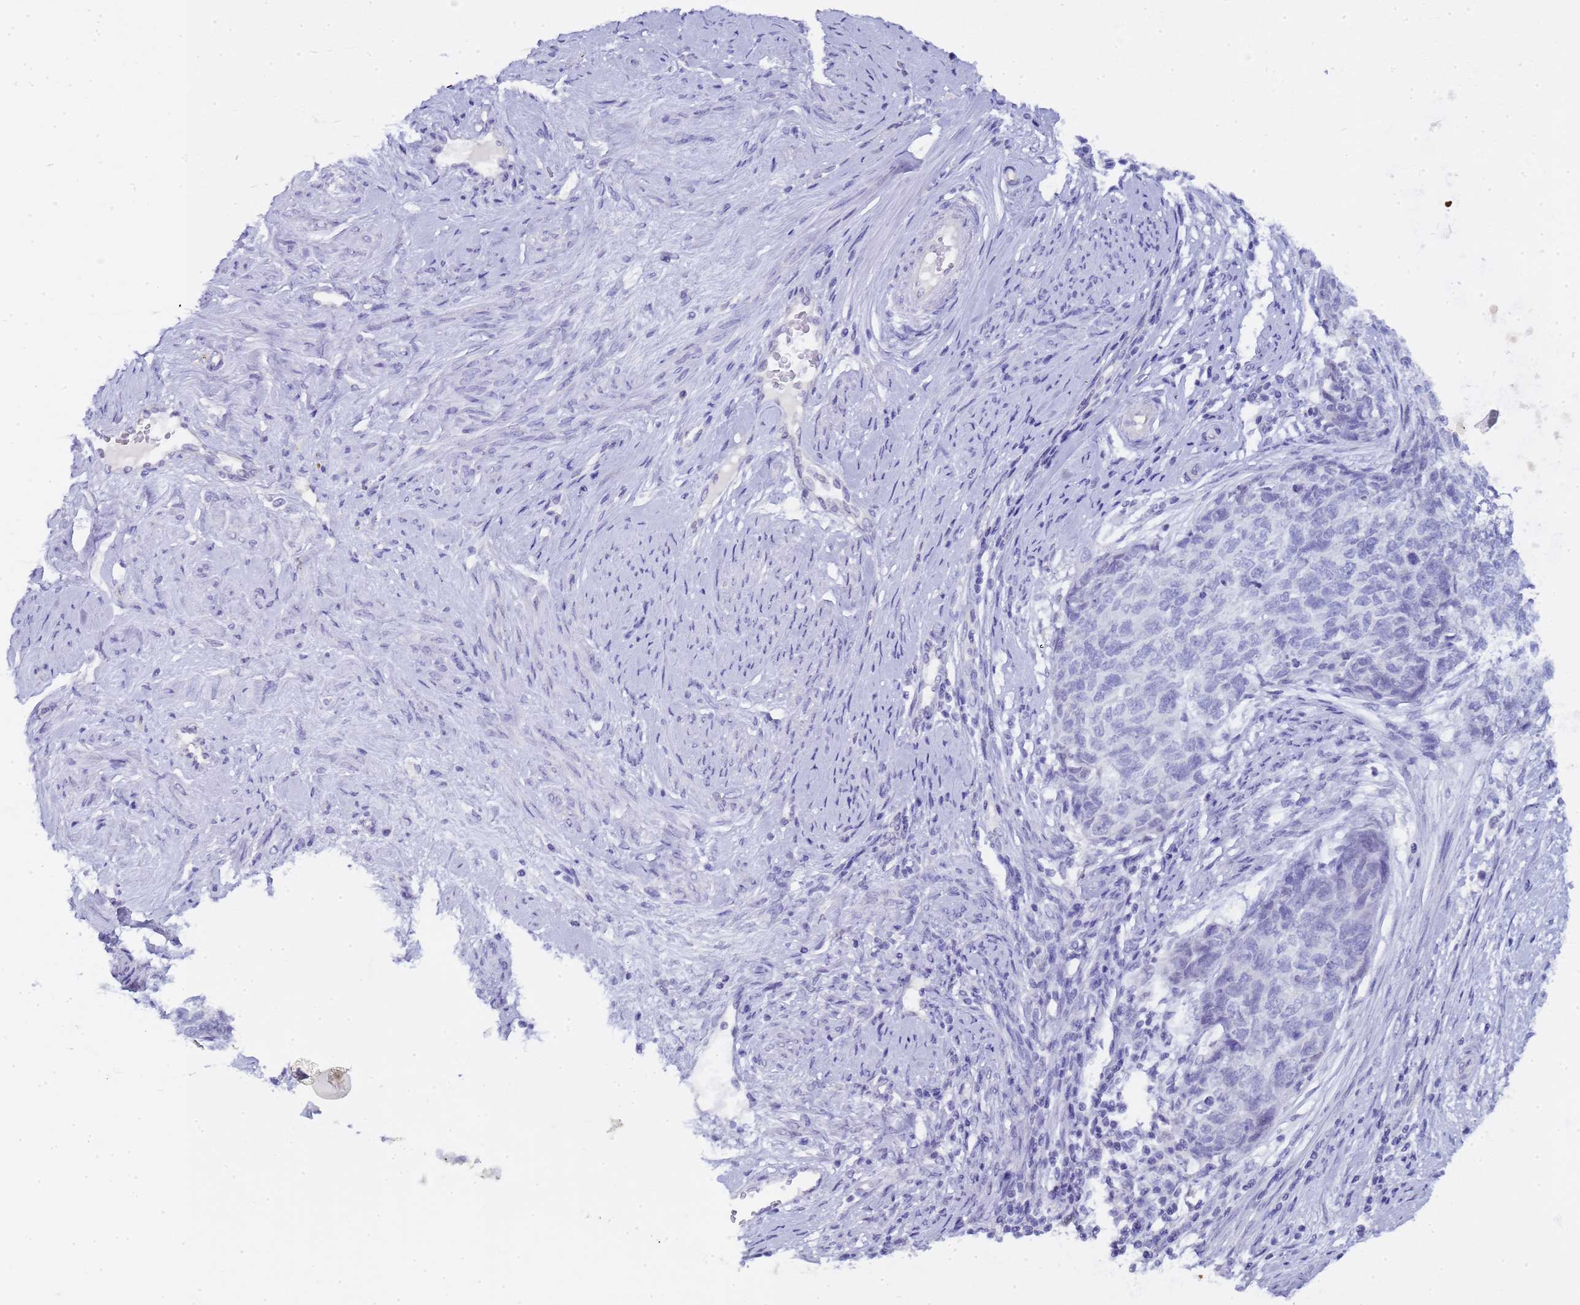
{"staining": {"intensity": "negative", "quantity": "none", "location": "none"}, "tissue": "cervical cancer", "cell_type": "Tumor cells", "image_type": "cancer", "snomed": [{"axis": "morphology", "description": "Squamous cell carcinoma, NOS"}, {"axis": "topography", "description": "Cervix"}], "caption": "IHC of cervical cancer reveals no positivity in tumor cells.", "gene": "CTRC", "patient": {"sex": "female", "age": 63}}